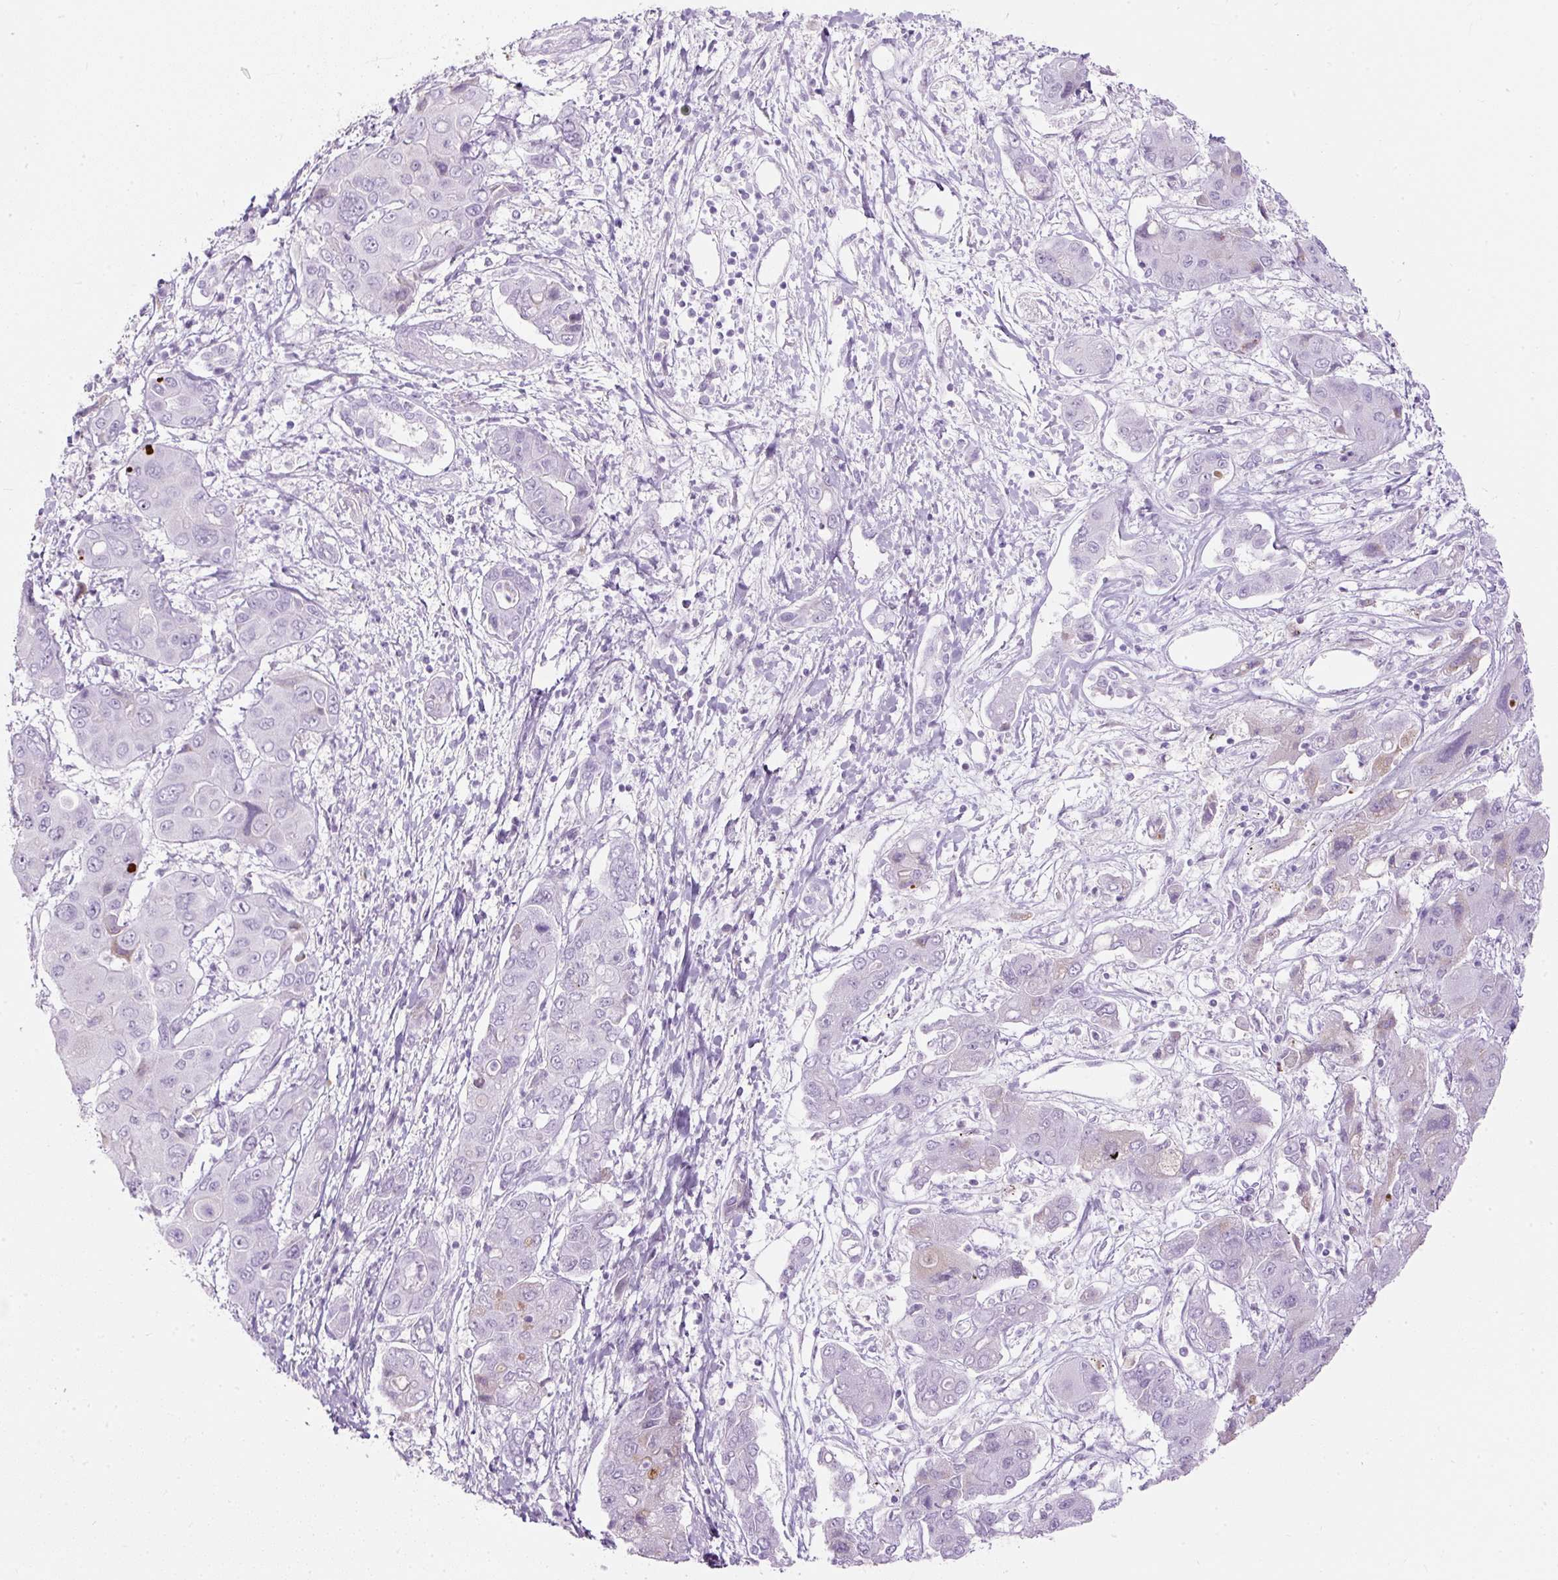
{"staining": {"intensity": "negative", "quantity": "none", "location": "none"}, "tissue": "liver cancer", "cell_type": "Tumor cells", "image_type": "cancer", "snomed": [{"axis": "morphology", "description": "Cholangiocarcinoma"}, {"axis": "topography", "description": "Liver"}], "caption": "Immunohistochemical staining of human cholangiocarcinoma (liver) exhibits no significant positivity in tumor cells.", "gene": "APOA1", "patient": {"sex": "male", "age": 67}}